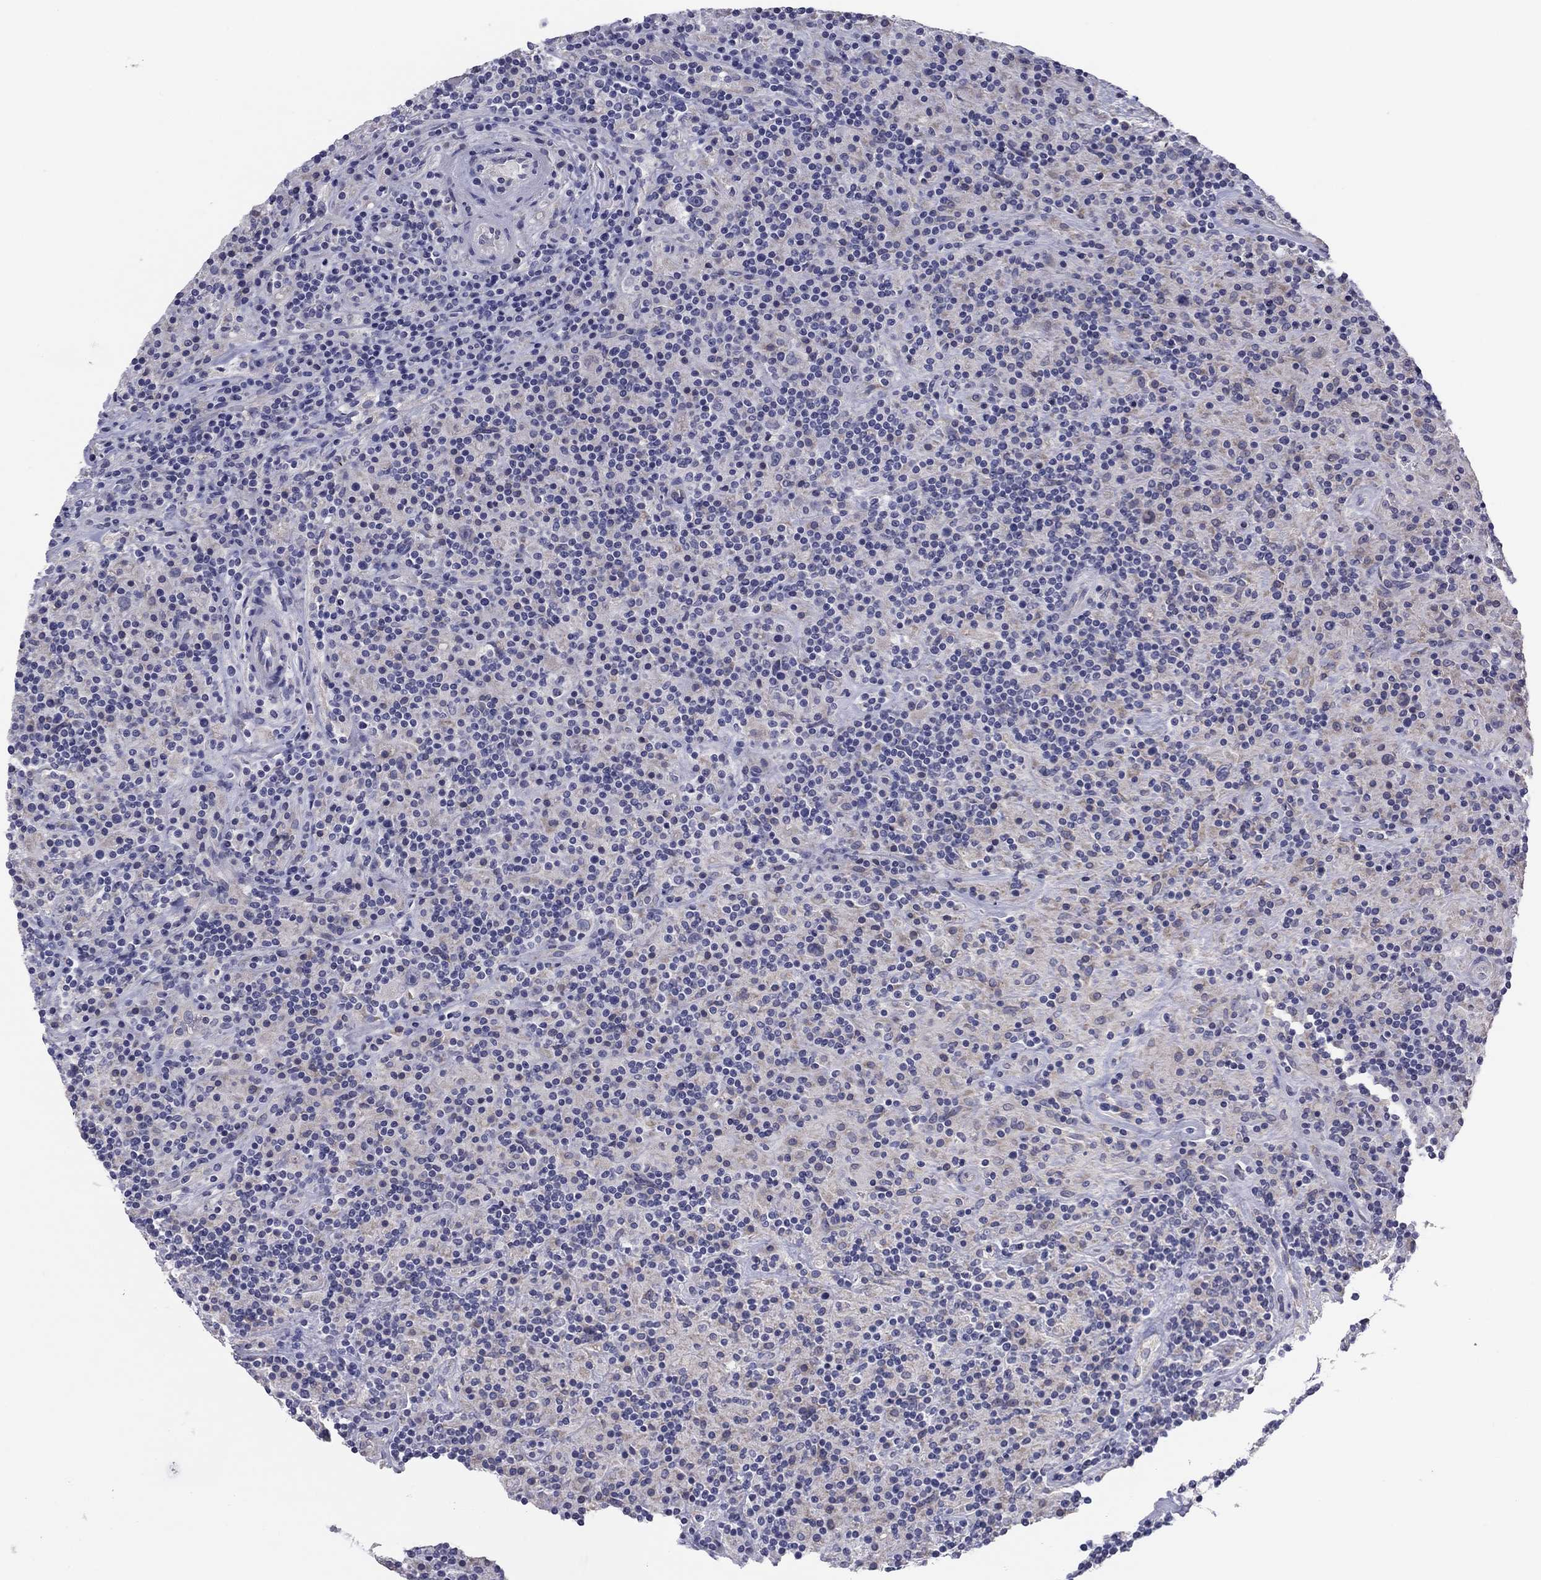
{"staining": {"intensity": "negative", "quantity": "none", "location": "none"}, "tissue": "lymphoma", "cell_type": "Tumor cells", "image_type": "cancer", "snomed": [{"axis": "morphology", "description": "Hodgkin's disease, NOS"}, {"axis": "topography", "description": "Lymph node"}], "caption": "The immunohistochemistry (IHC) histopathology image has no significant expression in tumor cells of Hodgkin's disease tissue. The staining was performed using DAB to visualize the protein expression in brown, while the nuclei were stained in blue with hematoxylin (Magnification: 20x).", "gene": "GRK7", "patient": {"sex": "male", "age": 70}}